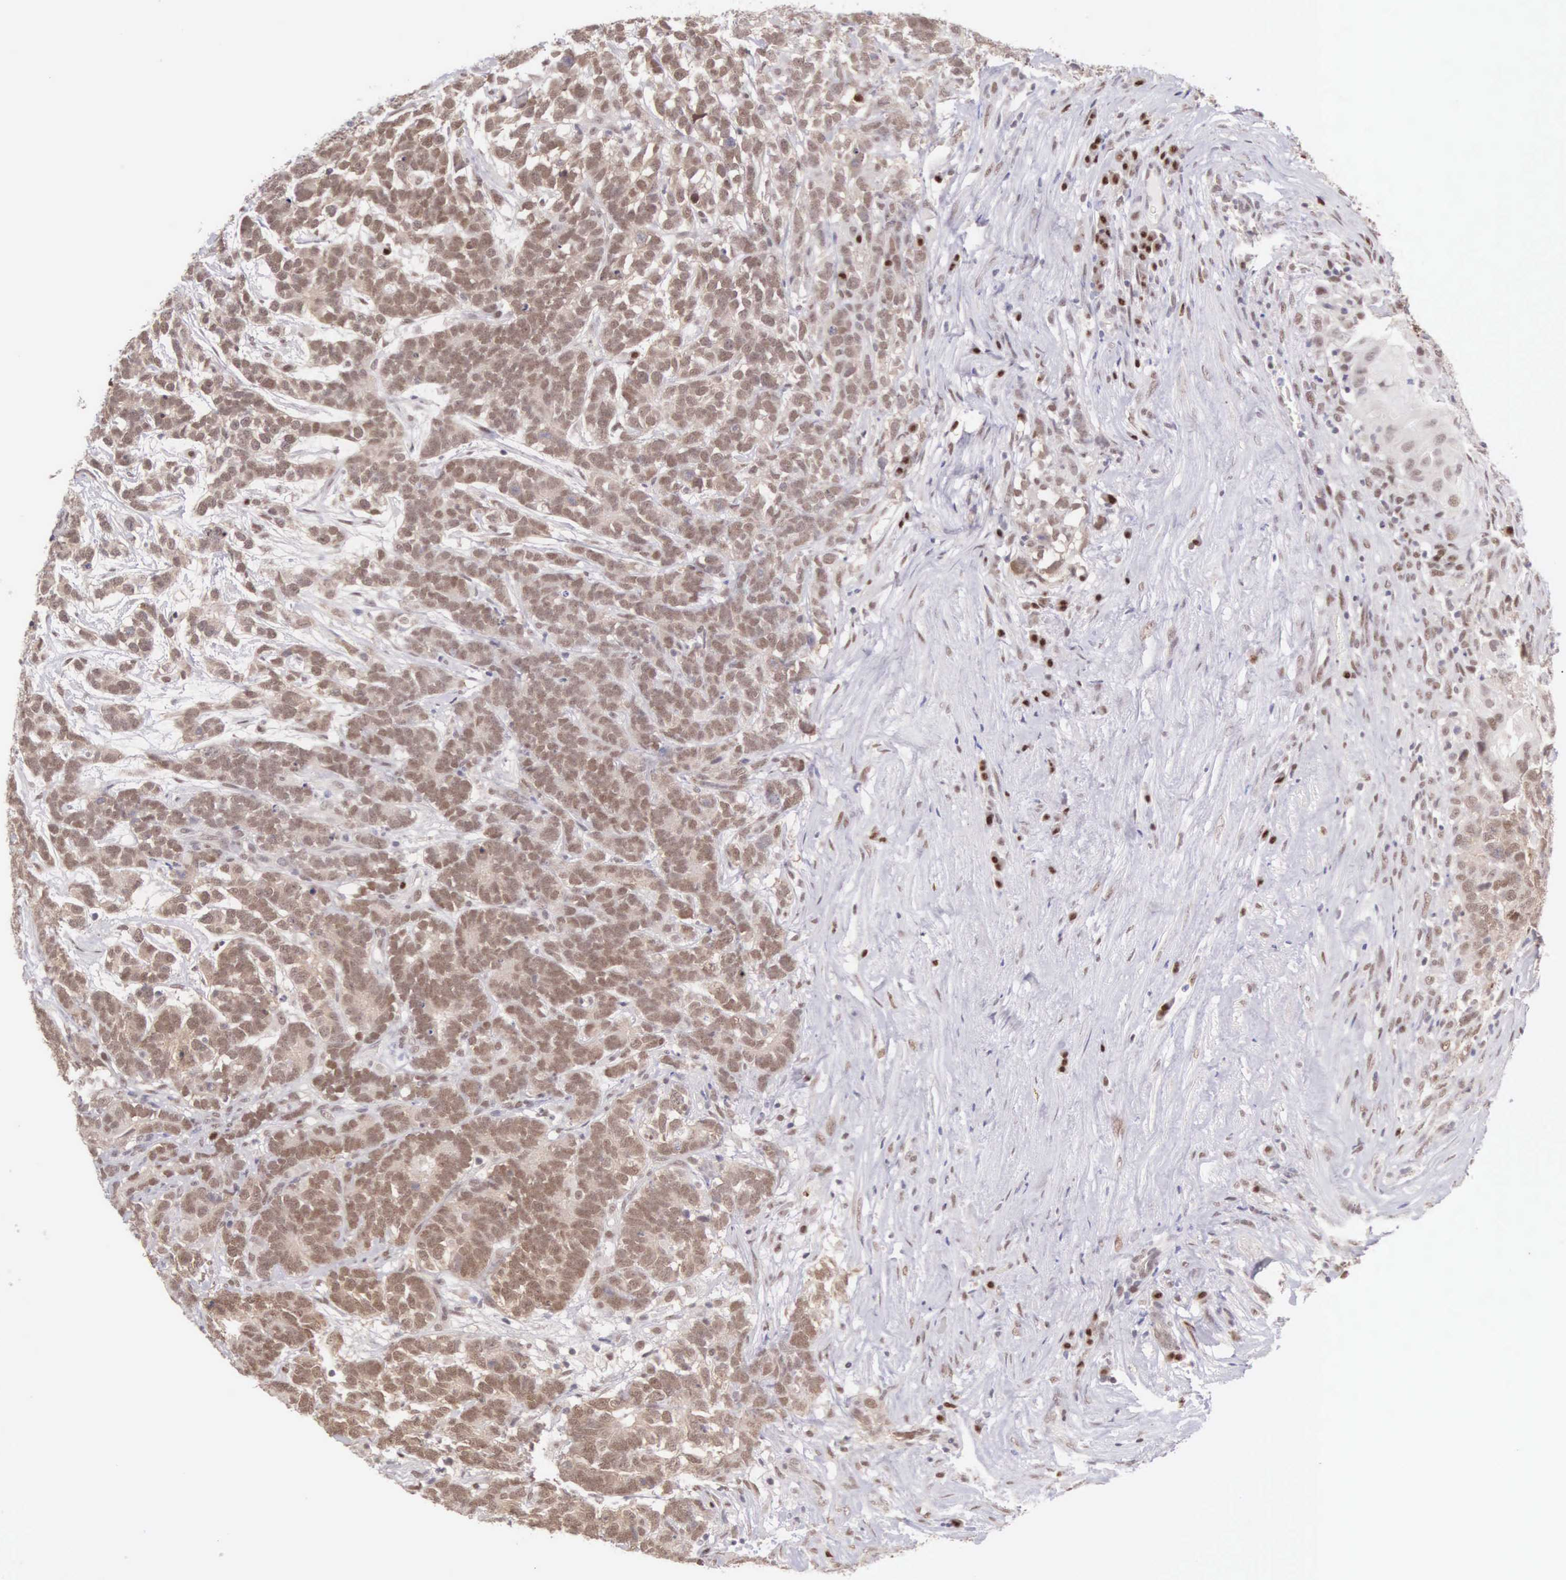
{"staining": {"intensity": "moderate", "quantity": ">75%", "location": "cytoplasmic/membranous,nuclear"}, "tissue": "testis cancer", "cell_type": "Tumor cells", "image_type": "cancer", "snomed": [{"axis": "morphology", "description": "Carcinoma, Embryonal, NOS"}, {"axis": "topography", "description": "Testis"}], "caption": "IHC (DAB) staining of human embryonal carcinoma (testis) displays moderate cytoplasmic/membranous and nuclear protein positivity in about >75% of tumor cells.", "gene": "CCDC117", "patient": {"sex": "male", "age": 26}}